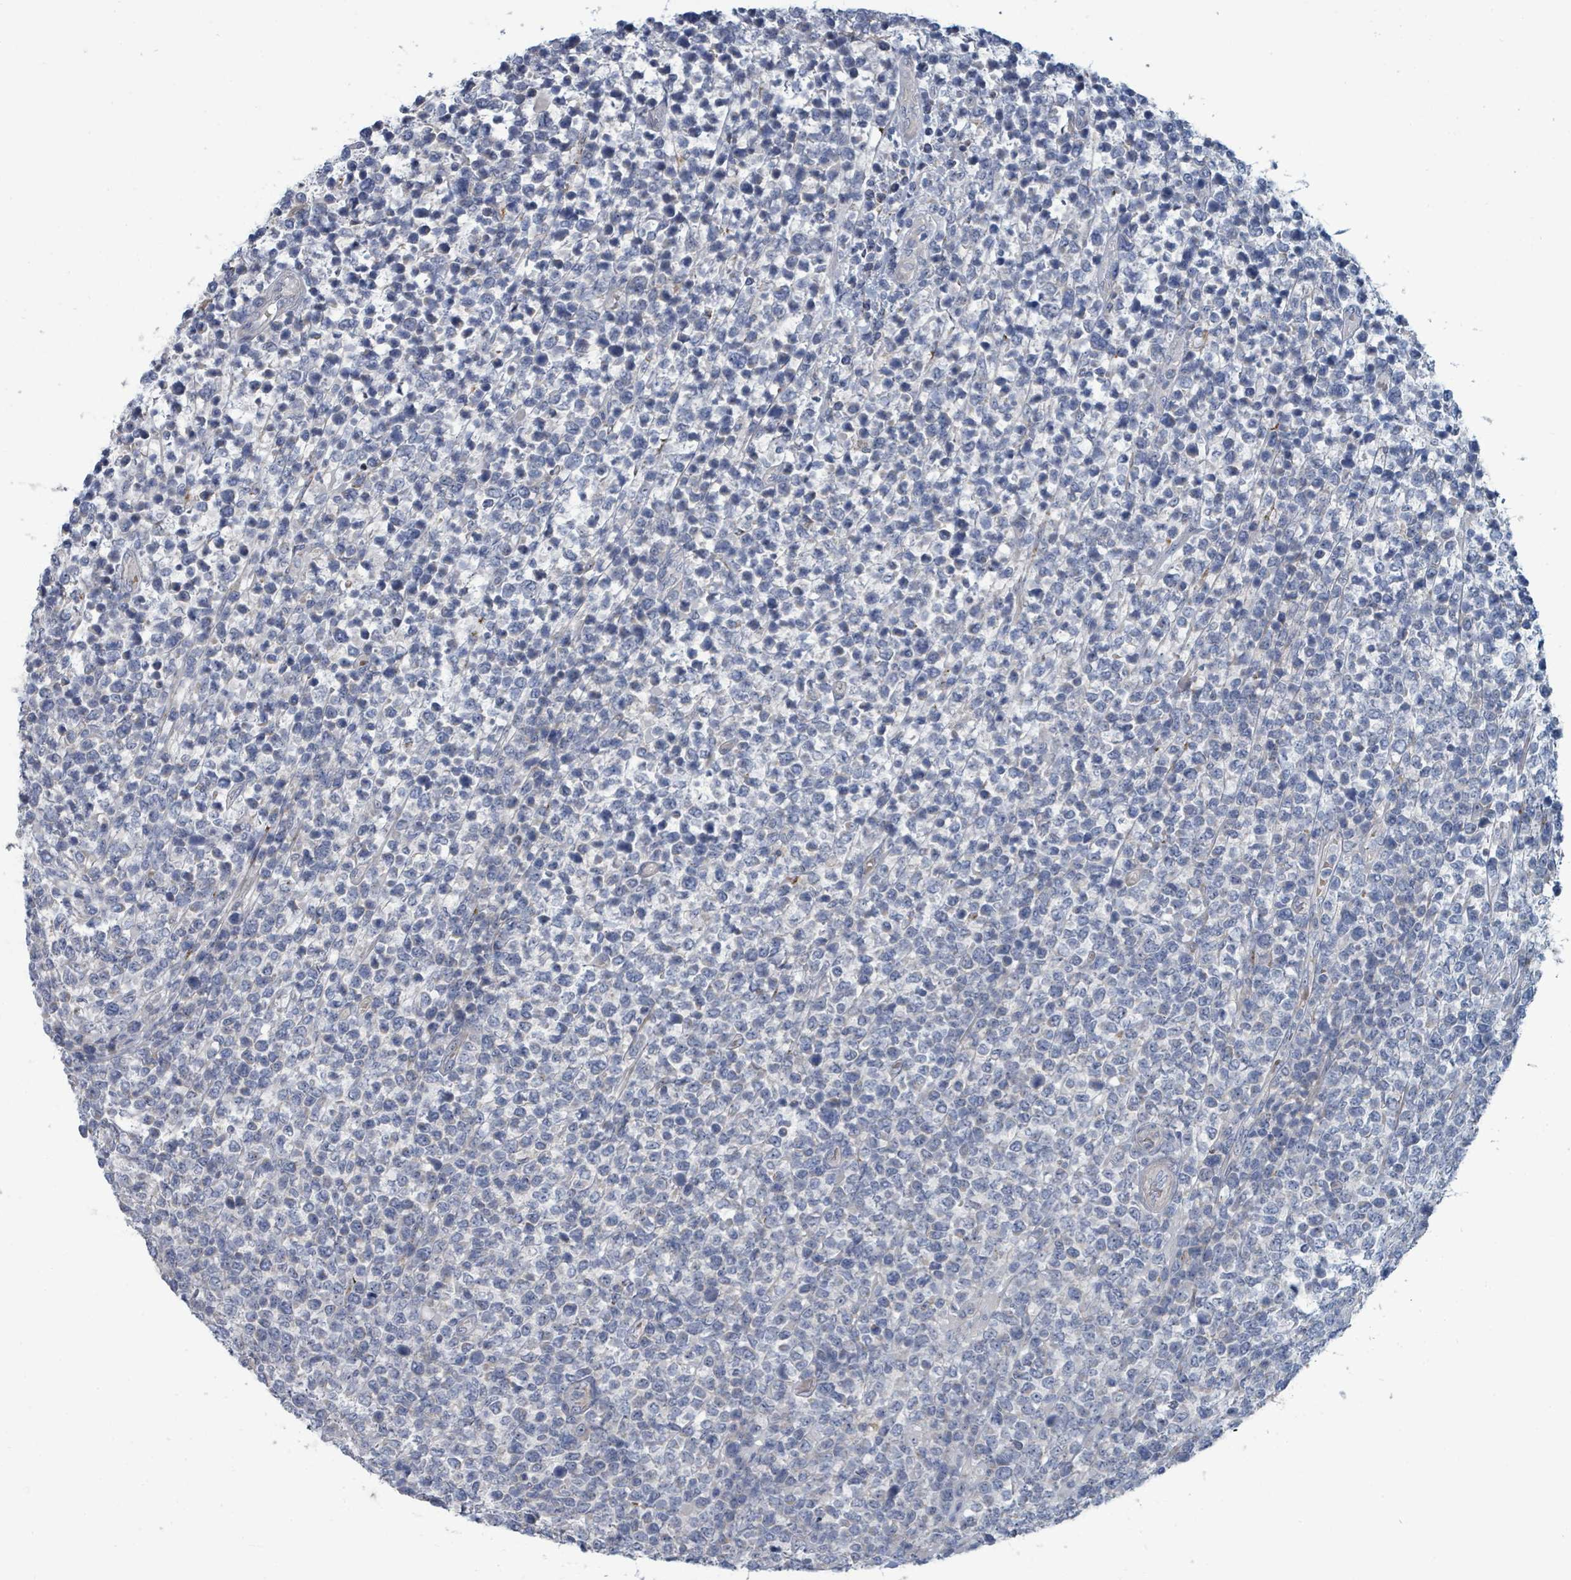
{"staining": {"intensity": "negative", "quantity": "none", "location": "none"}, "tissue": "lymphoma", "cell_type": "Tumor cells", "image_type": "cancer", "snomed": [{"axis": "morphology", "description": "Malignant lymphoma, non-Hodgkin's type, High grade"}, {"axis": "topography", "description": "Soft tissue"}], "caption": "A high-resolution photomicrograph shows IHC staining of lymphoma, which exhibits no significant expression in tumor cells.", "gene": "TRDMT1", "patient": {"sex": "female", "age": 56}}